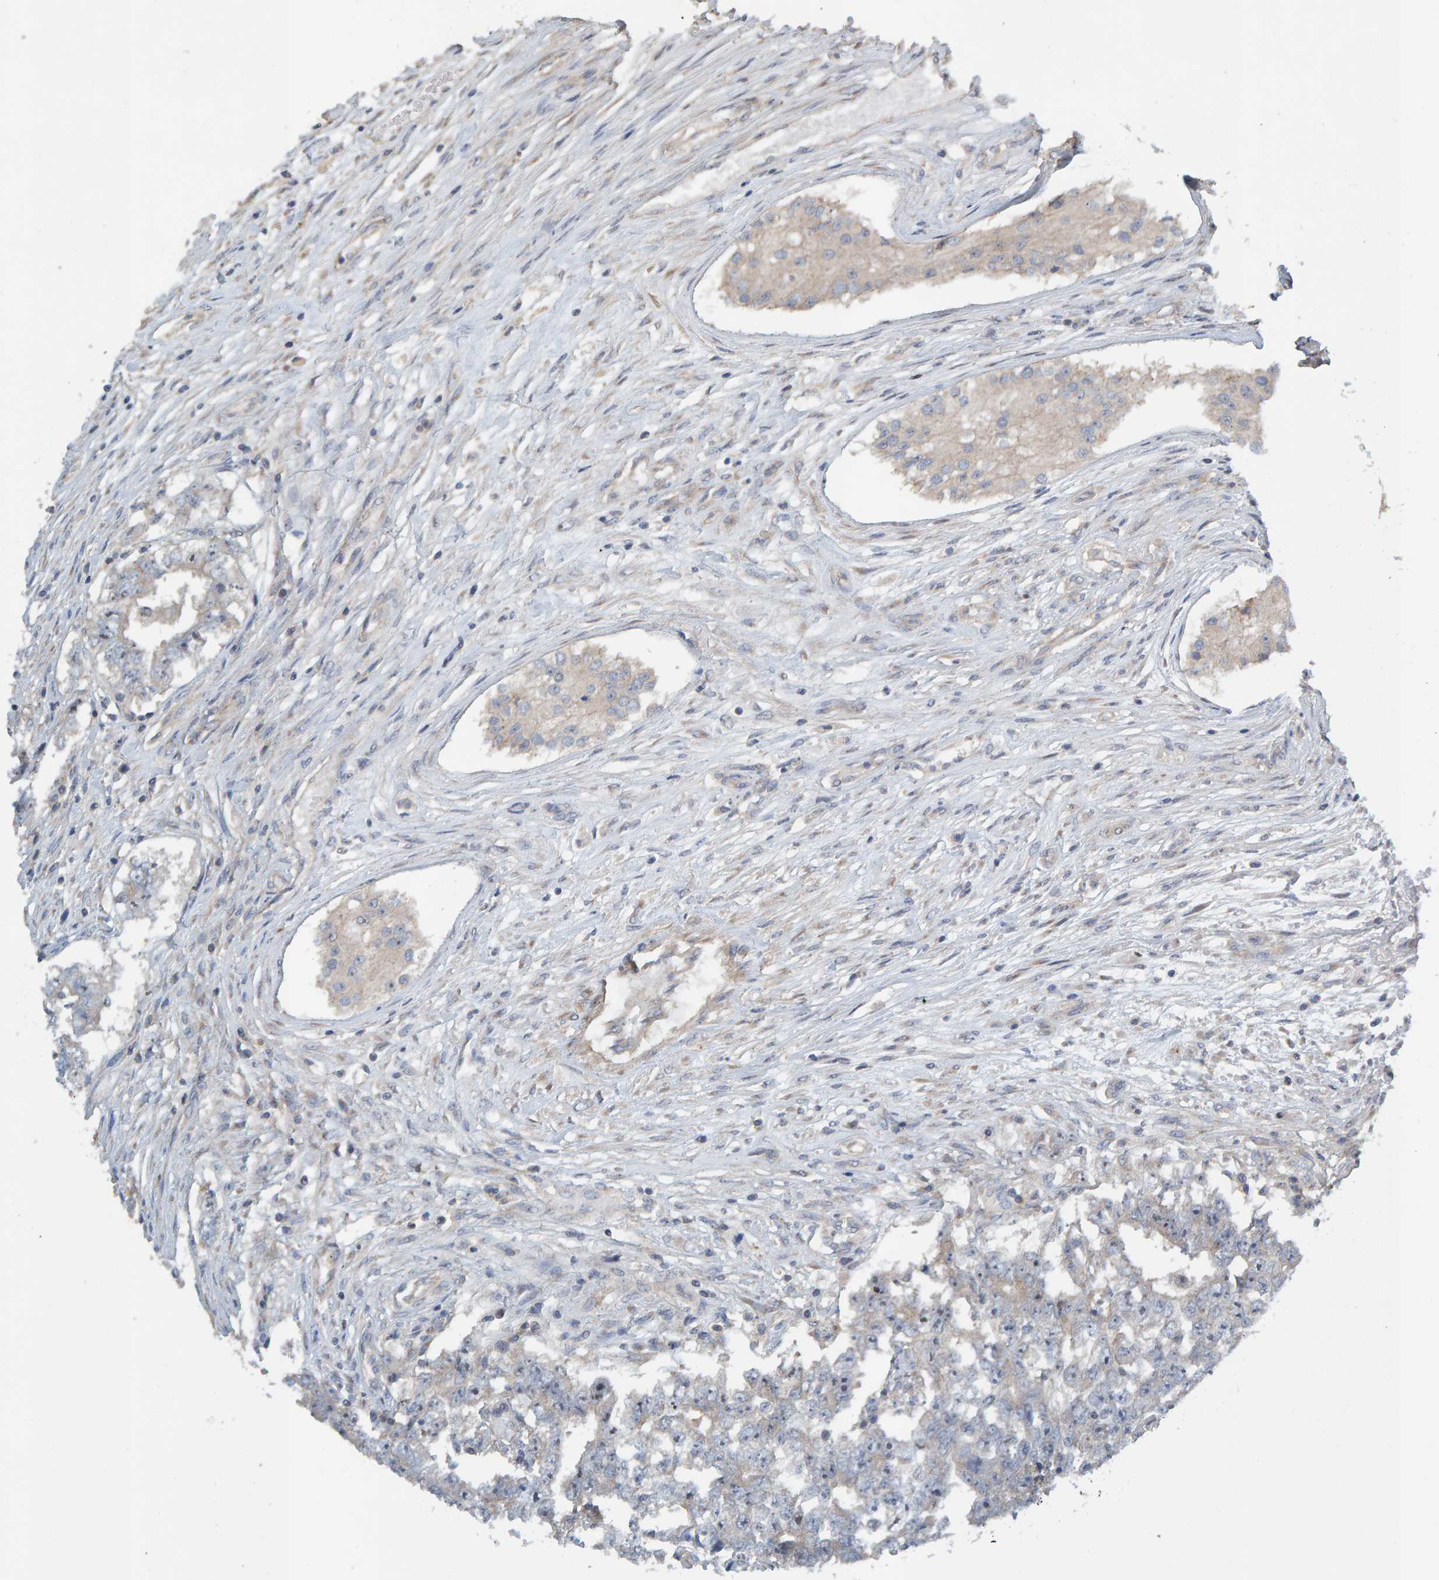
{"staining": {"intensity": "weak", "quantity": "25%-75%", "location": "cytoplasmic/membranous"}, "tissue": "testis cancer", "cell_type": "Tumor cells", "image_type": "cancer", "snomed": [{"axis": "morphology", "description": "Carcinoma, Embryonal, NOS"}, {"axis": "topography", "description": "Testis"}], "caption": "Protein positivity by IHC displays weak cytoplasmic/membranous expression in approximately 25%-75% of tumor cells in embryonal carcinoma (testis).", "gene": "CCM2", "patient": {"sex": "male", "age": 25}}